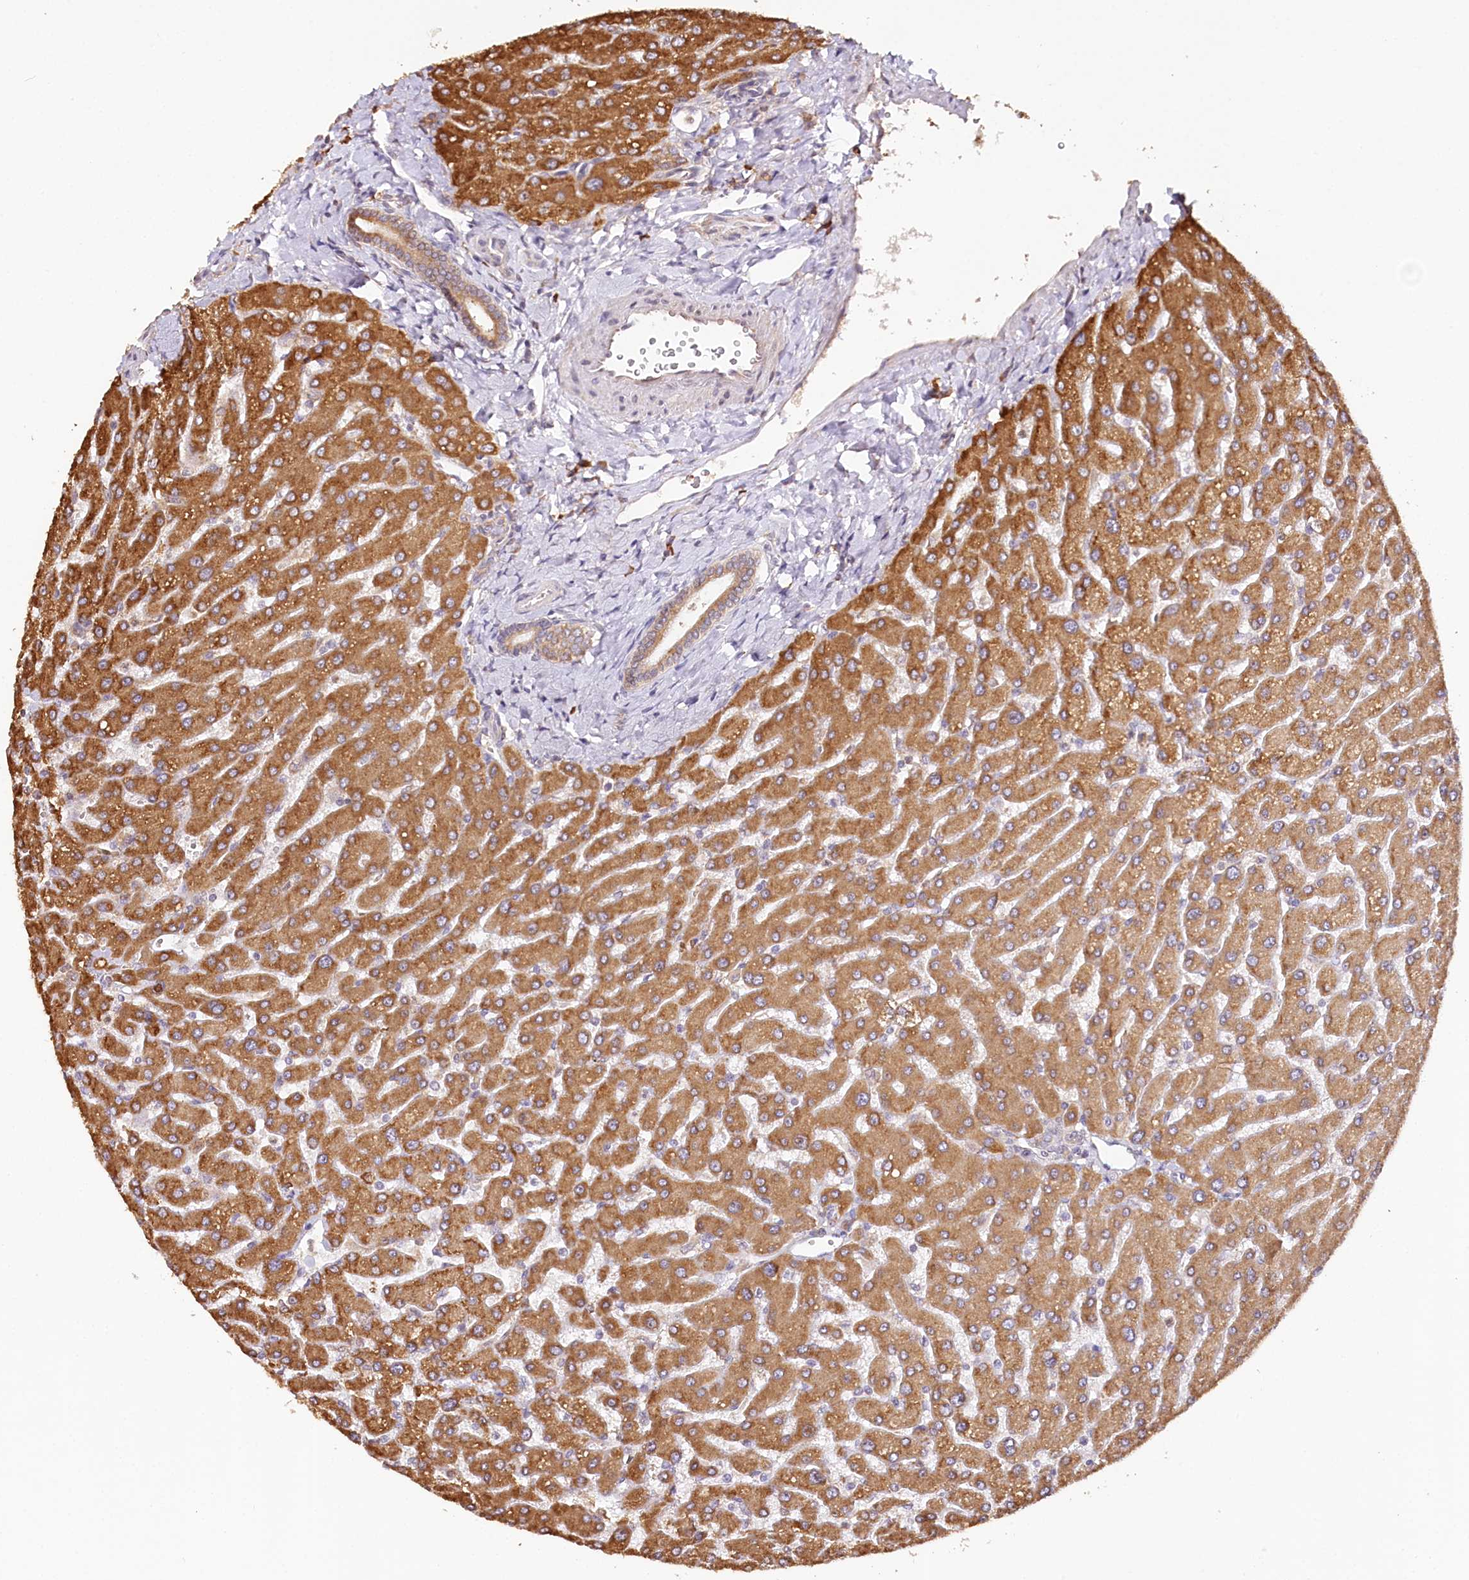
{"staining": {"intensity": "moderate", "quantity": ">75%", "location": "cytoplasmic/membranous"}, "tissue": "liver", "cell_type": "Cholangiocytes", "image_type": "normal", "snomed": [{"axis": "morphology", "description": "Normal tissue, NOS"}, {"axis": "topography", "description": "Liver"}], "caption": "Immunohistochemical staining of unremarkable liver demonstrates medium levels of moderate cytoplasmic/membranous positivity in approximately >75% of cholangiocytes. (DAB (3,3'-diaminobenzidine) IHC, brown staining for protein, blue staining for nuclei).", "gene": "VEGFA", "patient": {"sex": "male", "age": 55}}